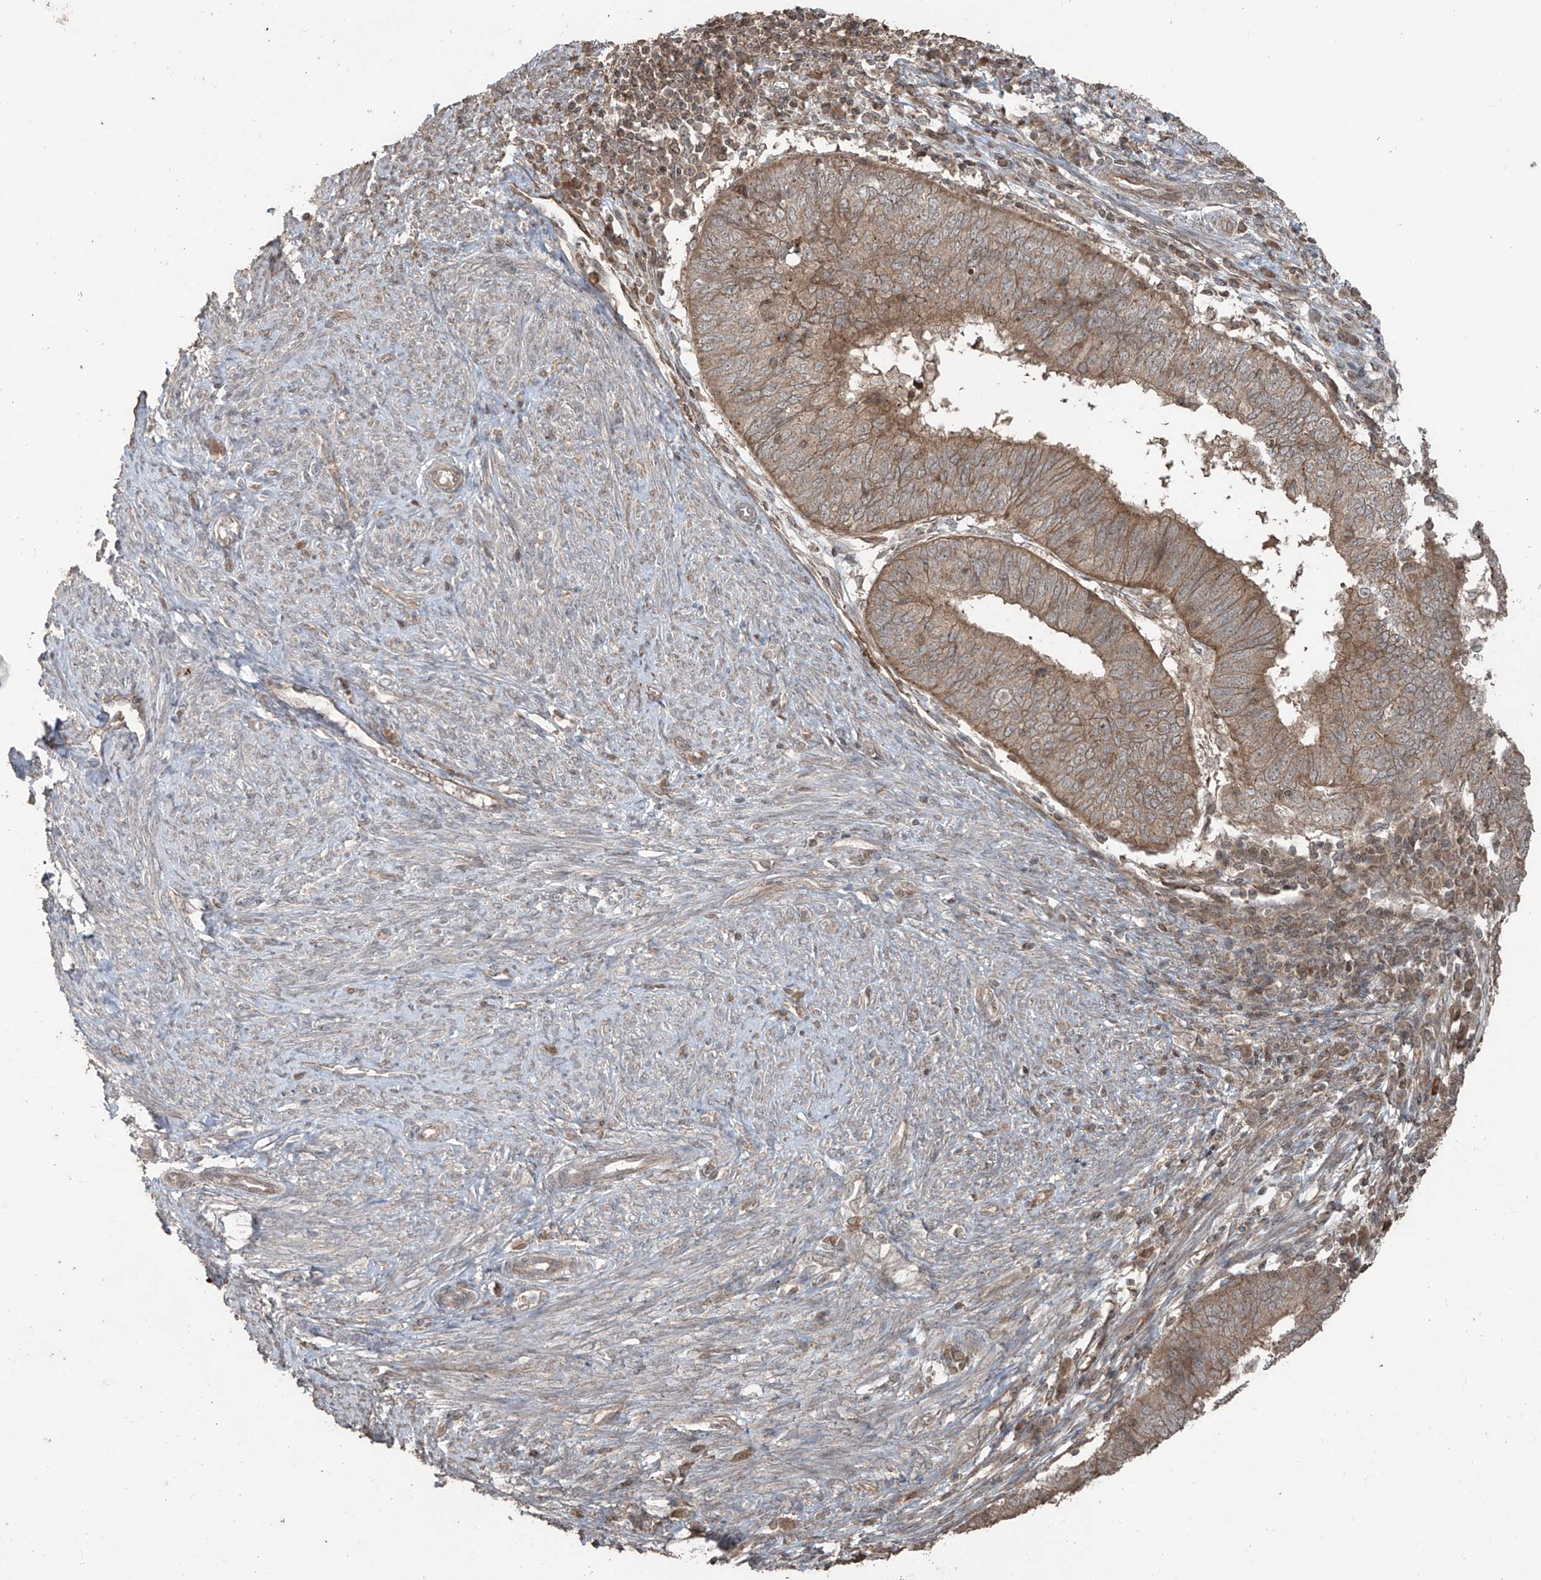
{"staining": {"intensity": "moderate", "quantity": ">75%", "location": "cytoplasmic/membranous"}, "tissue": "endometrial cancer", "cell_type": "Tumor cells", "image_type": "cancer", "snomed": [{"axis": "morphology", "description": "Adenocarcinoma, NOS"}, {"axis": "topography", "description": "Uterus"}], "caption": "A histopathology image showing moderate cytoplasmic/membranous expression in about >75% of tumor cells in adenocarcinoma (endometrial), as visualized by brown immunohistochemical staining.", "gene": "PGPEP1", "patient": {"sex": "female", "age": 77}}